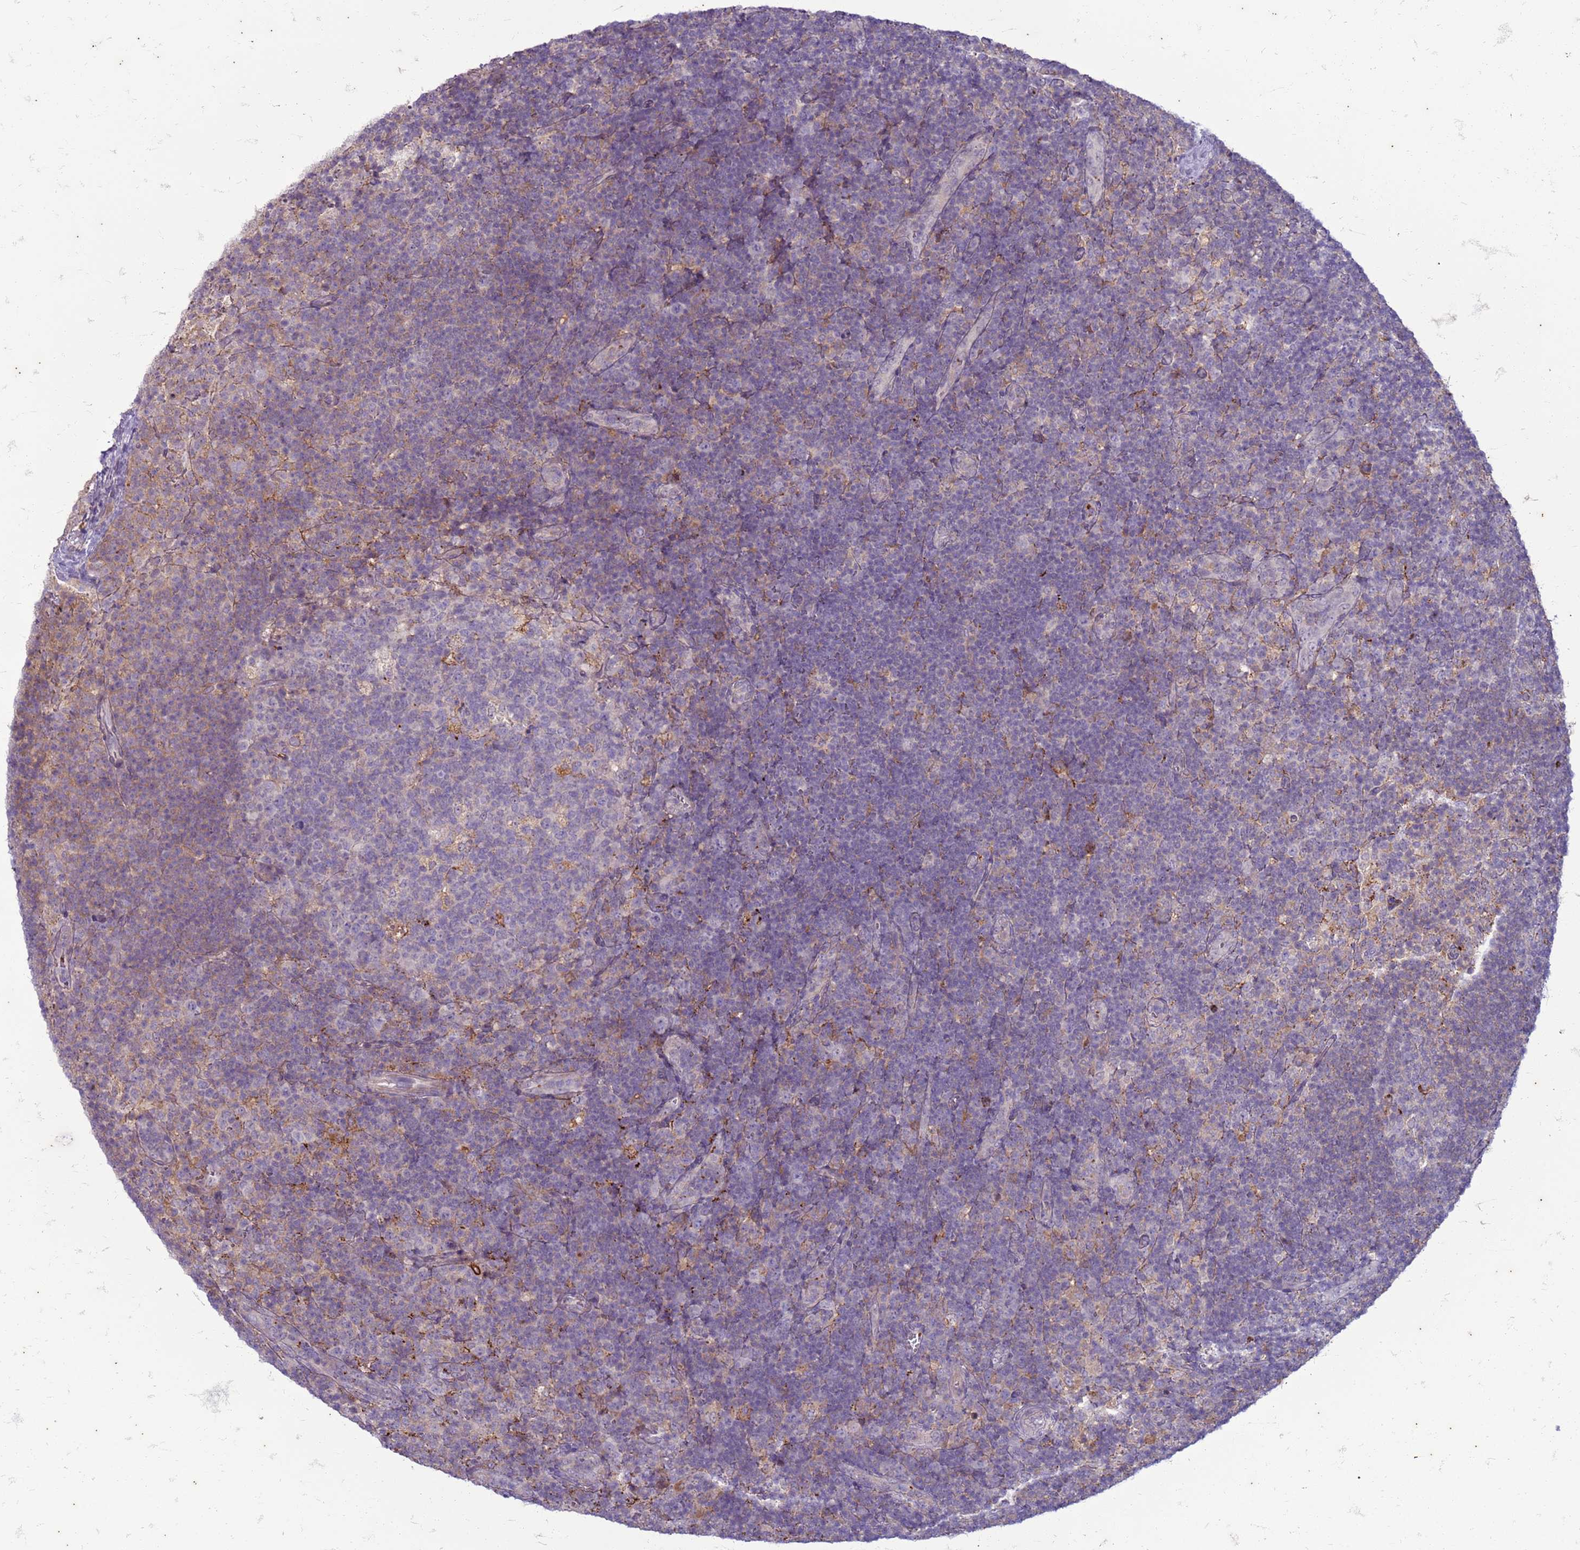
{"staining": {"intensity": "negative", "quantity": "none", "location": "none"}, "tissue": "lymph node", "cell_type": "Germinal center cells", "image_type": "normal", "snomed": [{"axis": "morphology", "description": "Normal tissue, NOS"}, {"axis": "topography", "description": "Lymph node"}], "caption": "Image shows no significant protein positivity in germinal center cells of normal lymph node. (Stains: DAB immunohistochemistry with hematoxylin counter stain, Microscopy: brightfield microscopy at high magnification).", "gene": "SLC15A3", "patient": {"sex": "female", "age": 31}}